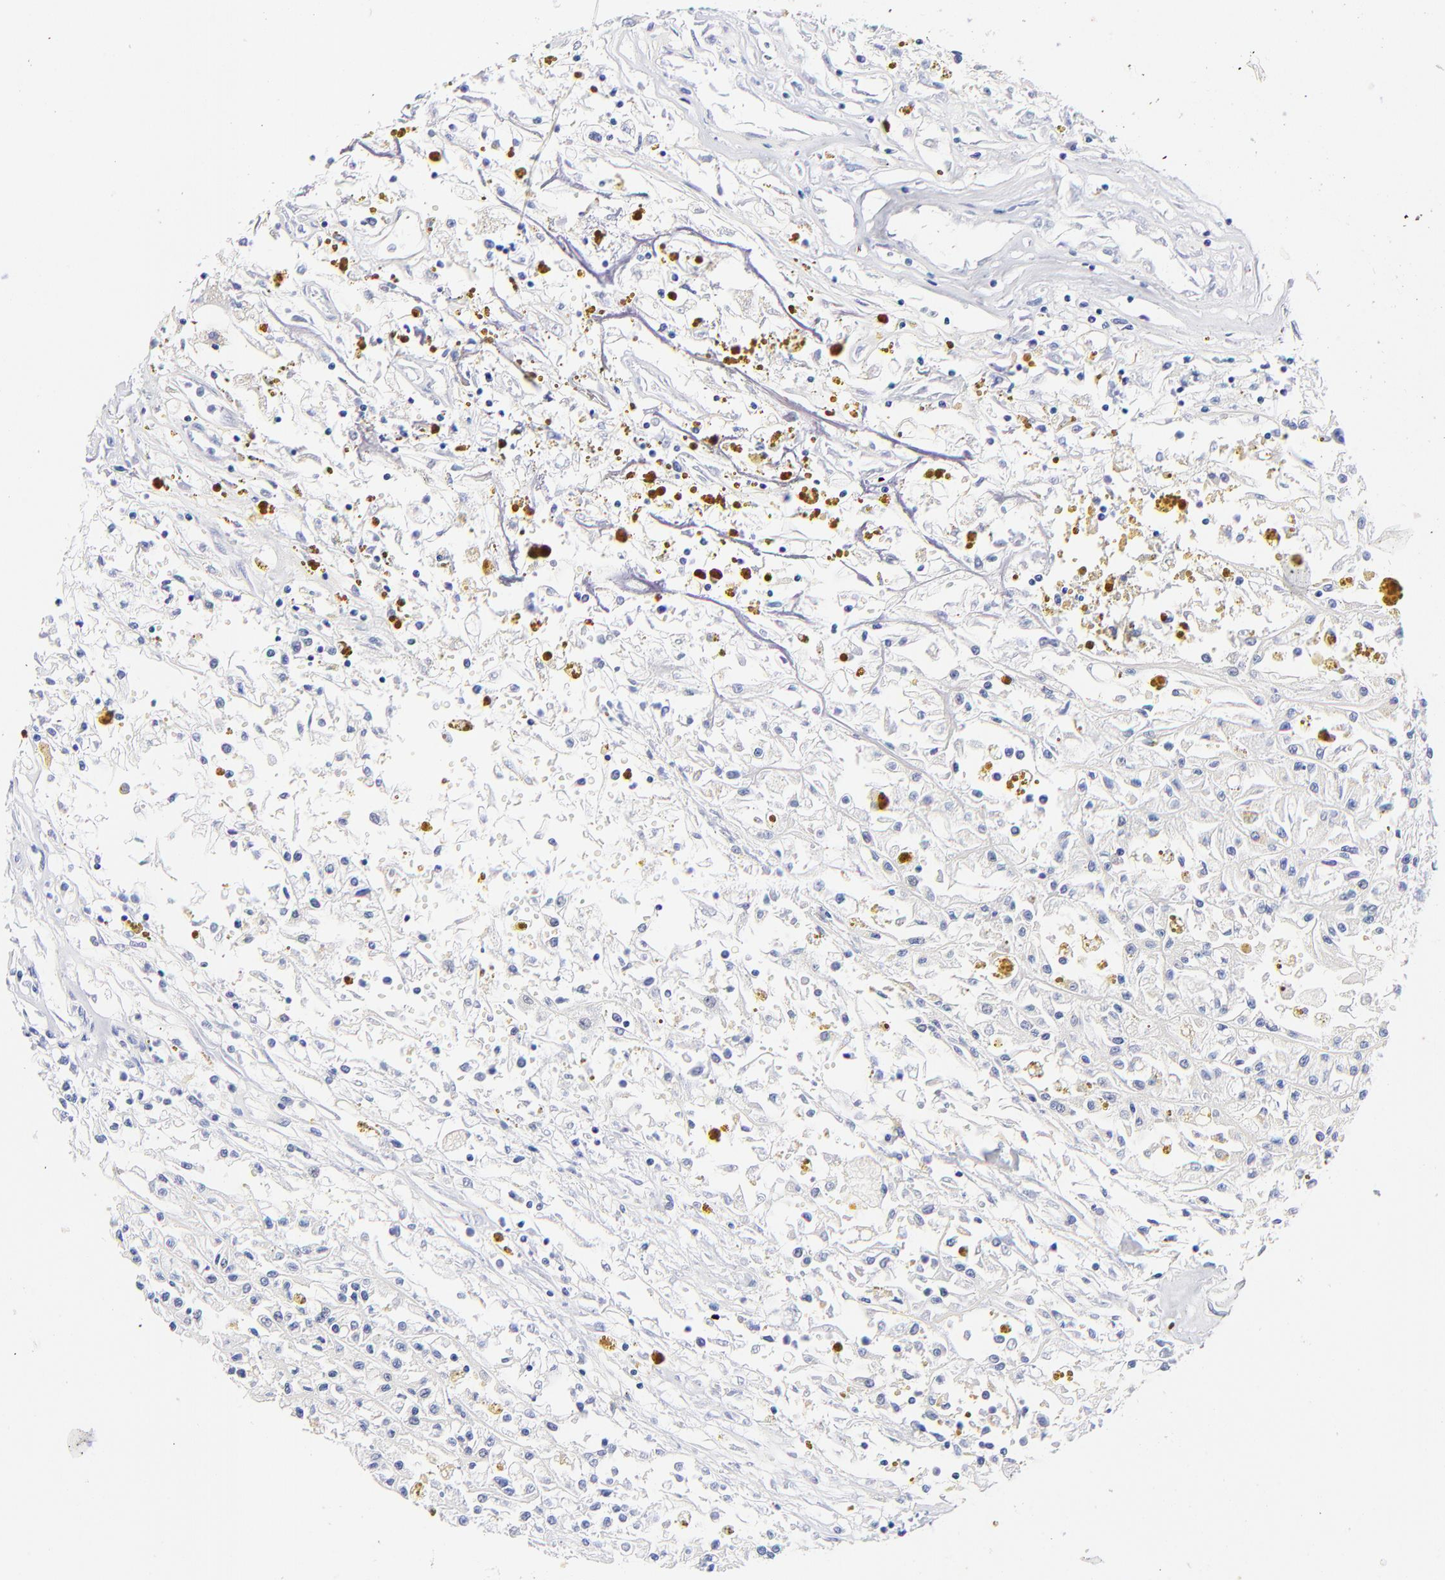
{"staining": {"intensity": "negative", "quantity": "none", "location": "none"}, "tissue": "renal cancer", "cell_type": "Tumor cells", "image_type": "cancer", "snomed": [{"axis": "morphology", "description": "Adenocarcinoma, NOS"}, {"axis": "topography", "description": "Kidney"}], "caption": "DAB immunohistochemical staining of renal cancer exhibits no significant positivity in tumor cells. The staining is performed using DAB (3,3'-diaminobenzidine) brown chromogen with nuclei counter-stained in using hematoxylin.", "gene": "HORMAD2", "patient": {"sex": "male", "age": 78}}